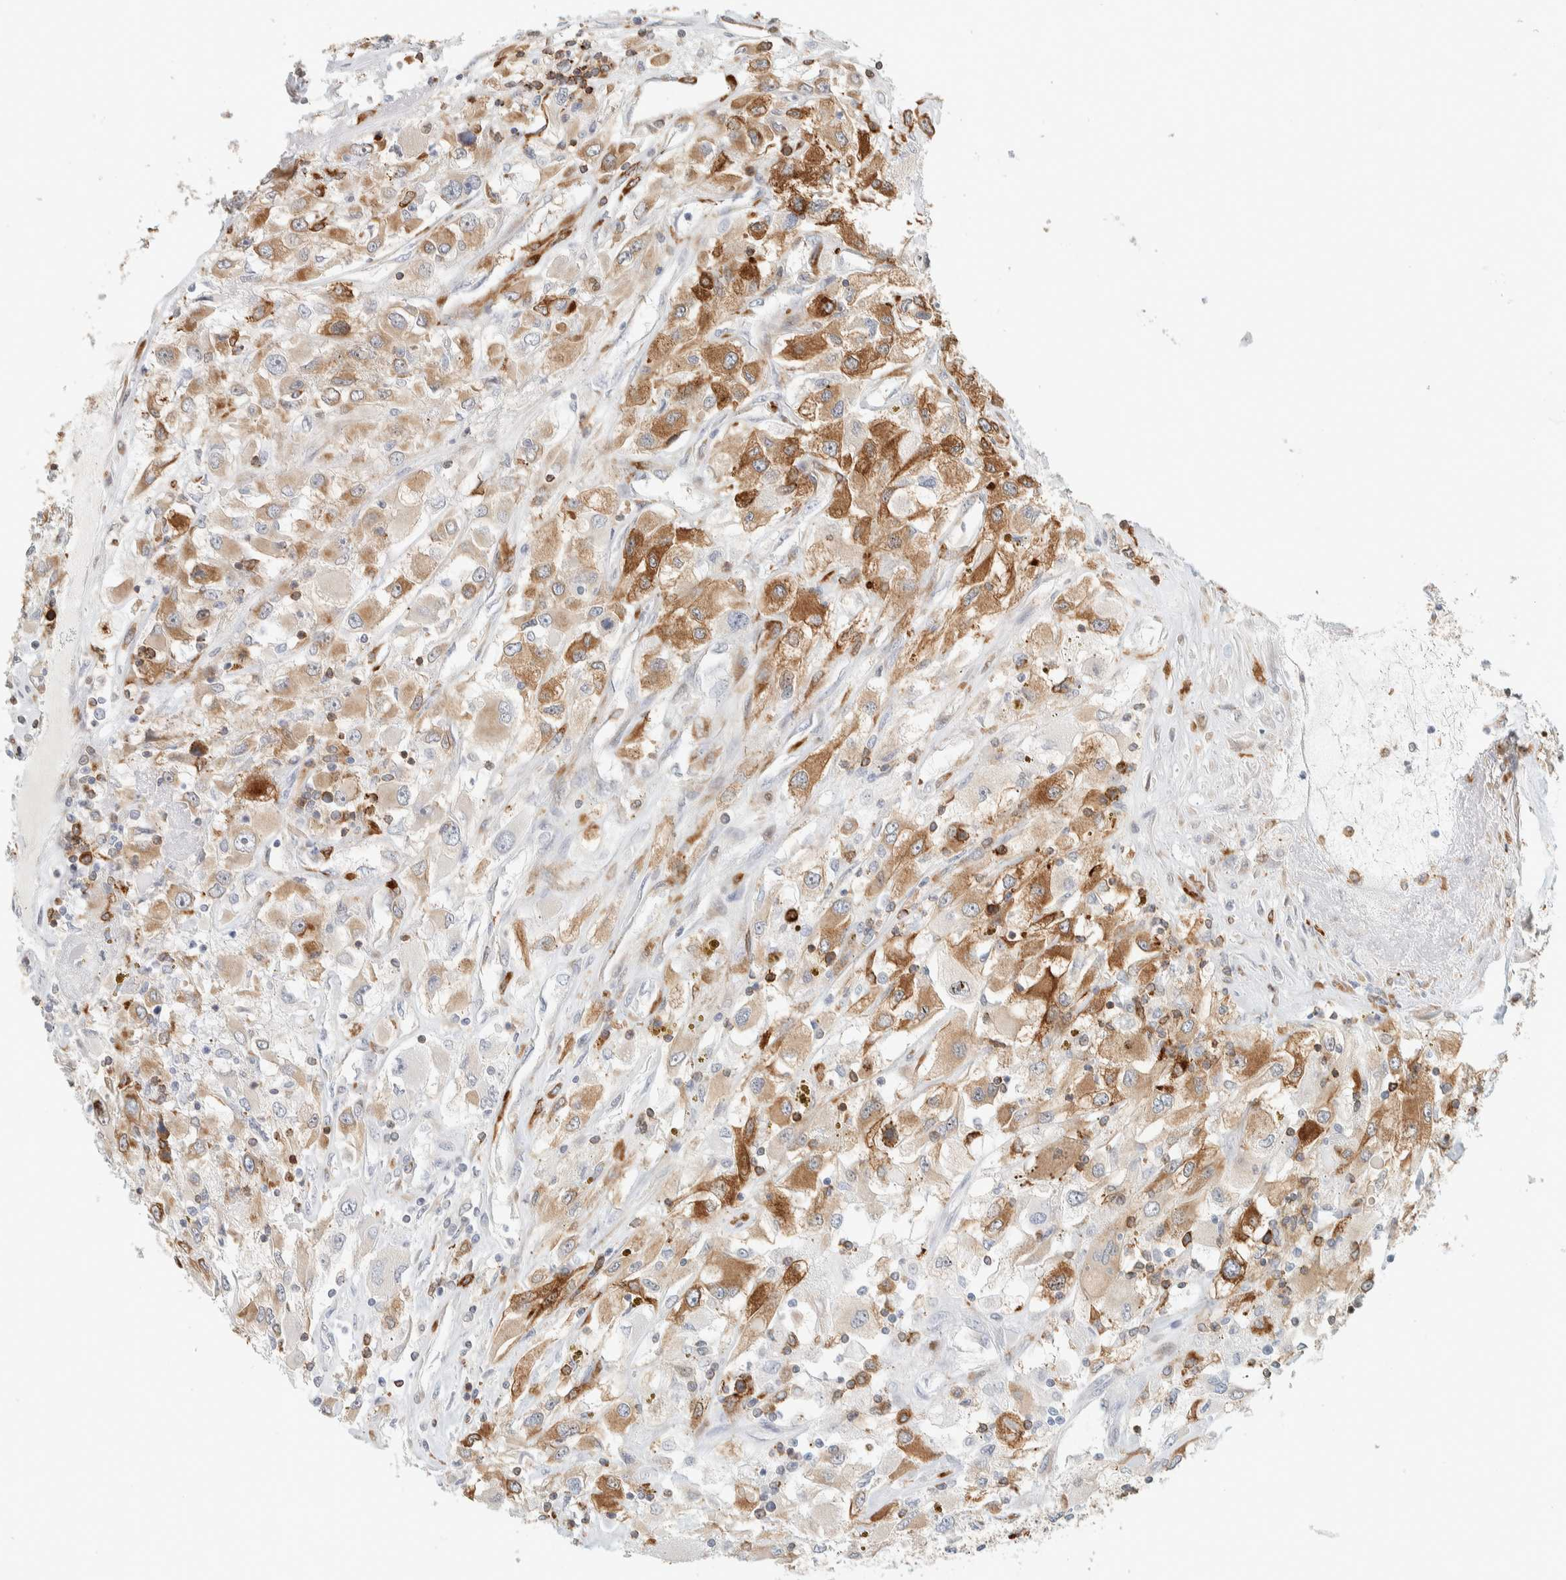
{"staining": {"intensity": "moderate", "quantity": "25%-75%", "location": "cytoplasmic/membranous"}, "tissue": "renal cancer", "cell_type": "Tumor cells", "image_type": "cancer", "snomed": [{"axis": "morphology", "description": "Adenocarcinoma, NOS"}, {"axis": "topography", "description": "Kidney"}], "caption": "Moderate cytoplasmic/membranous positivity is present in approximately 25%-75% of tumor cells in renal cancer (adenocarcinoma). (DAB (3,3'-diaminobenzidine) IHC, brown staining for protein, blue staining for nuclei).", "gene": "LLGL2", "patient": {"sex": "female", "age": 52}}